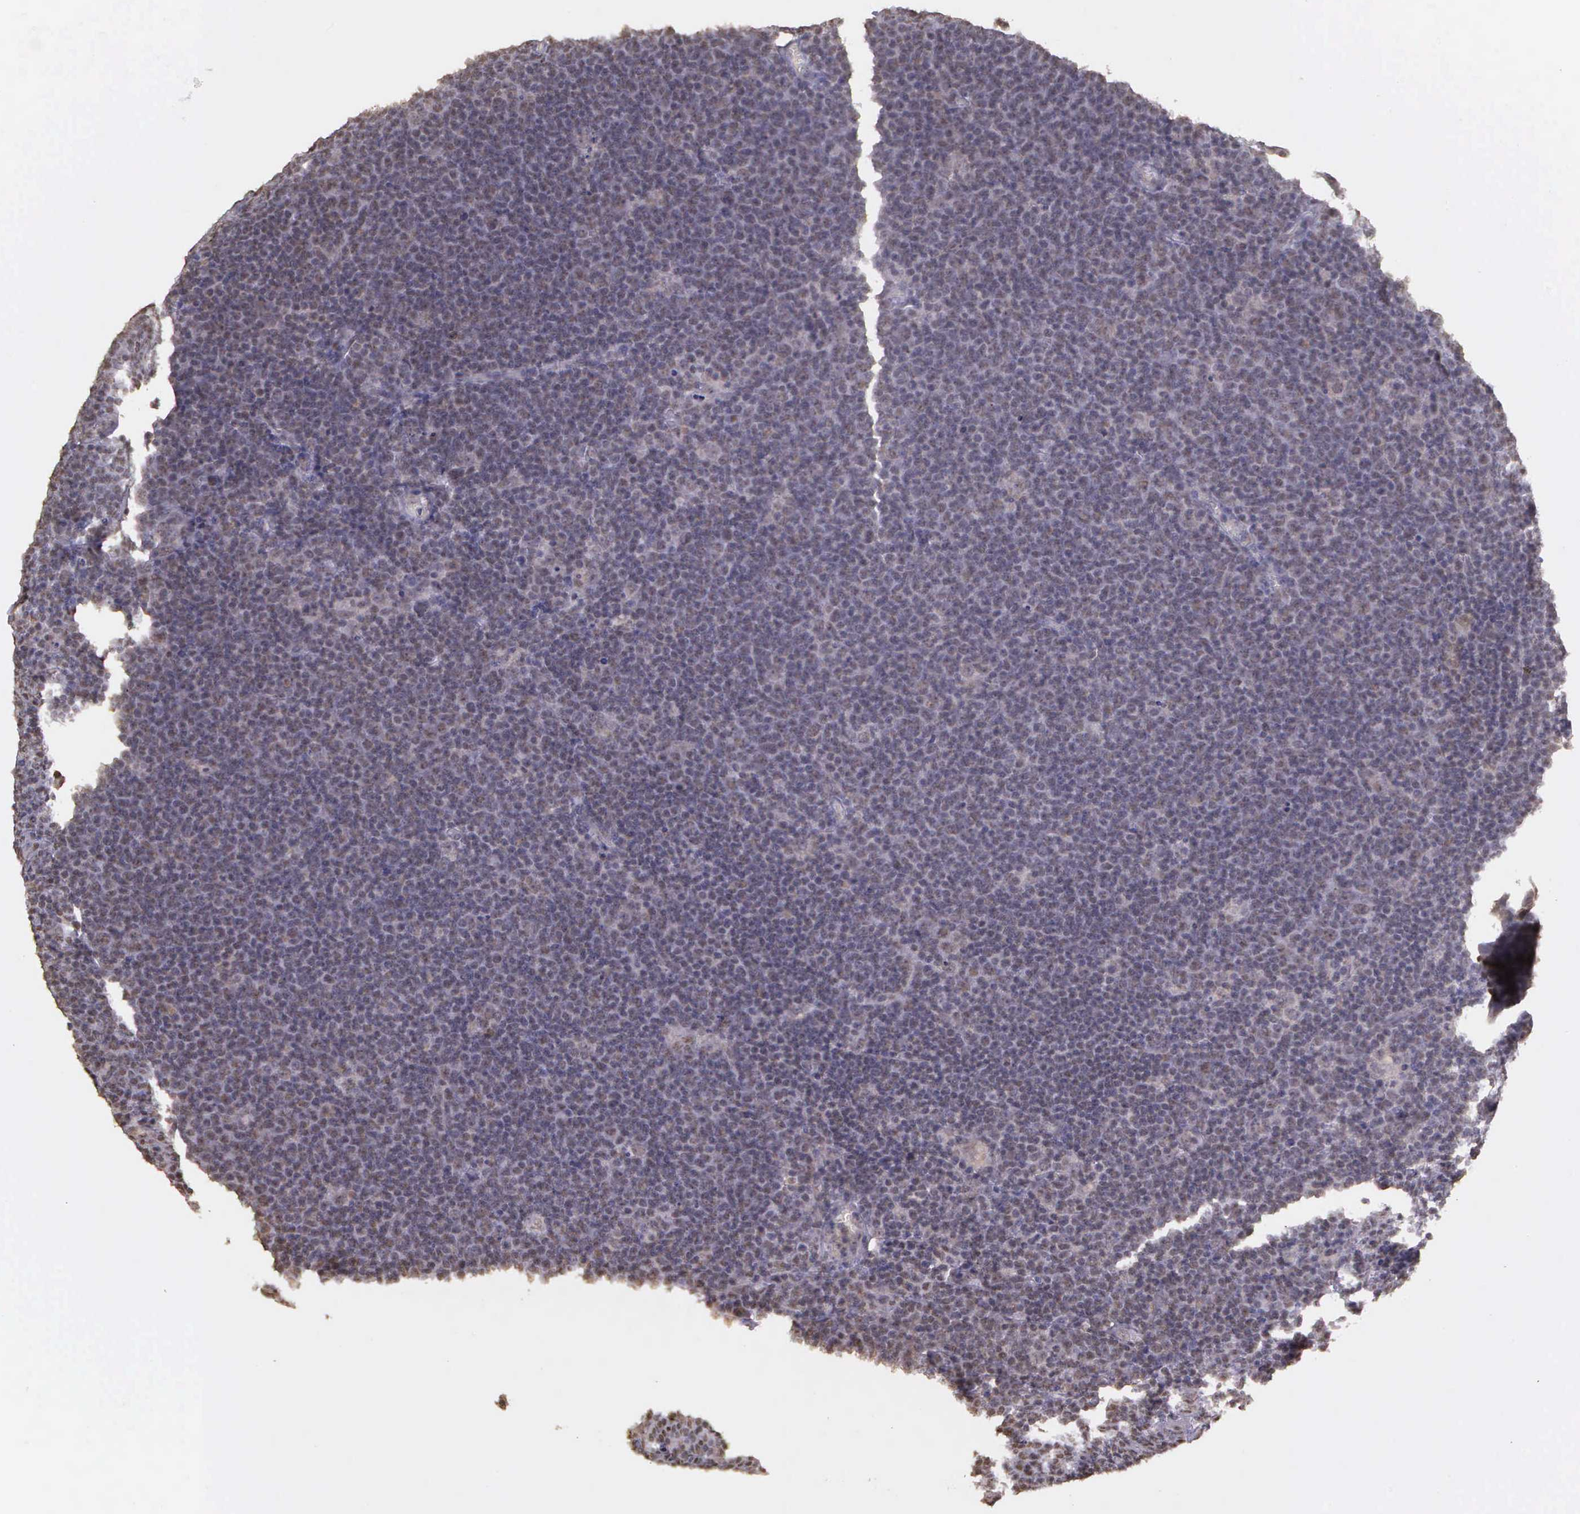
{"staining": {"intensity": "negative", "quantity": "none", "location": "none"}, "tissue": "lymphoma", "cell_type": "Tumor cells", "image_type": "cancer", "snomed": [{"axis": "morphology", "description": "Malignant lymphoma, non-Hodgkin's type, Low grade"}, {"axis": "topography", "description": "Lymph node"}], "caption": "Malignant lymphoma, non-Hodgkin's type (low-grade) was stained to show a protein in brown. There is no significant positivity in tumor cells.", "gene": "ARMCX5", "patient": {"sex": "male", "age": 74}}